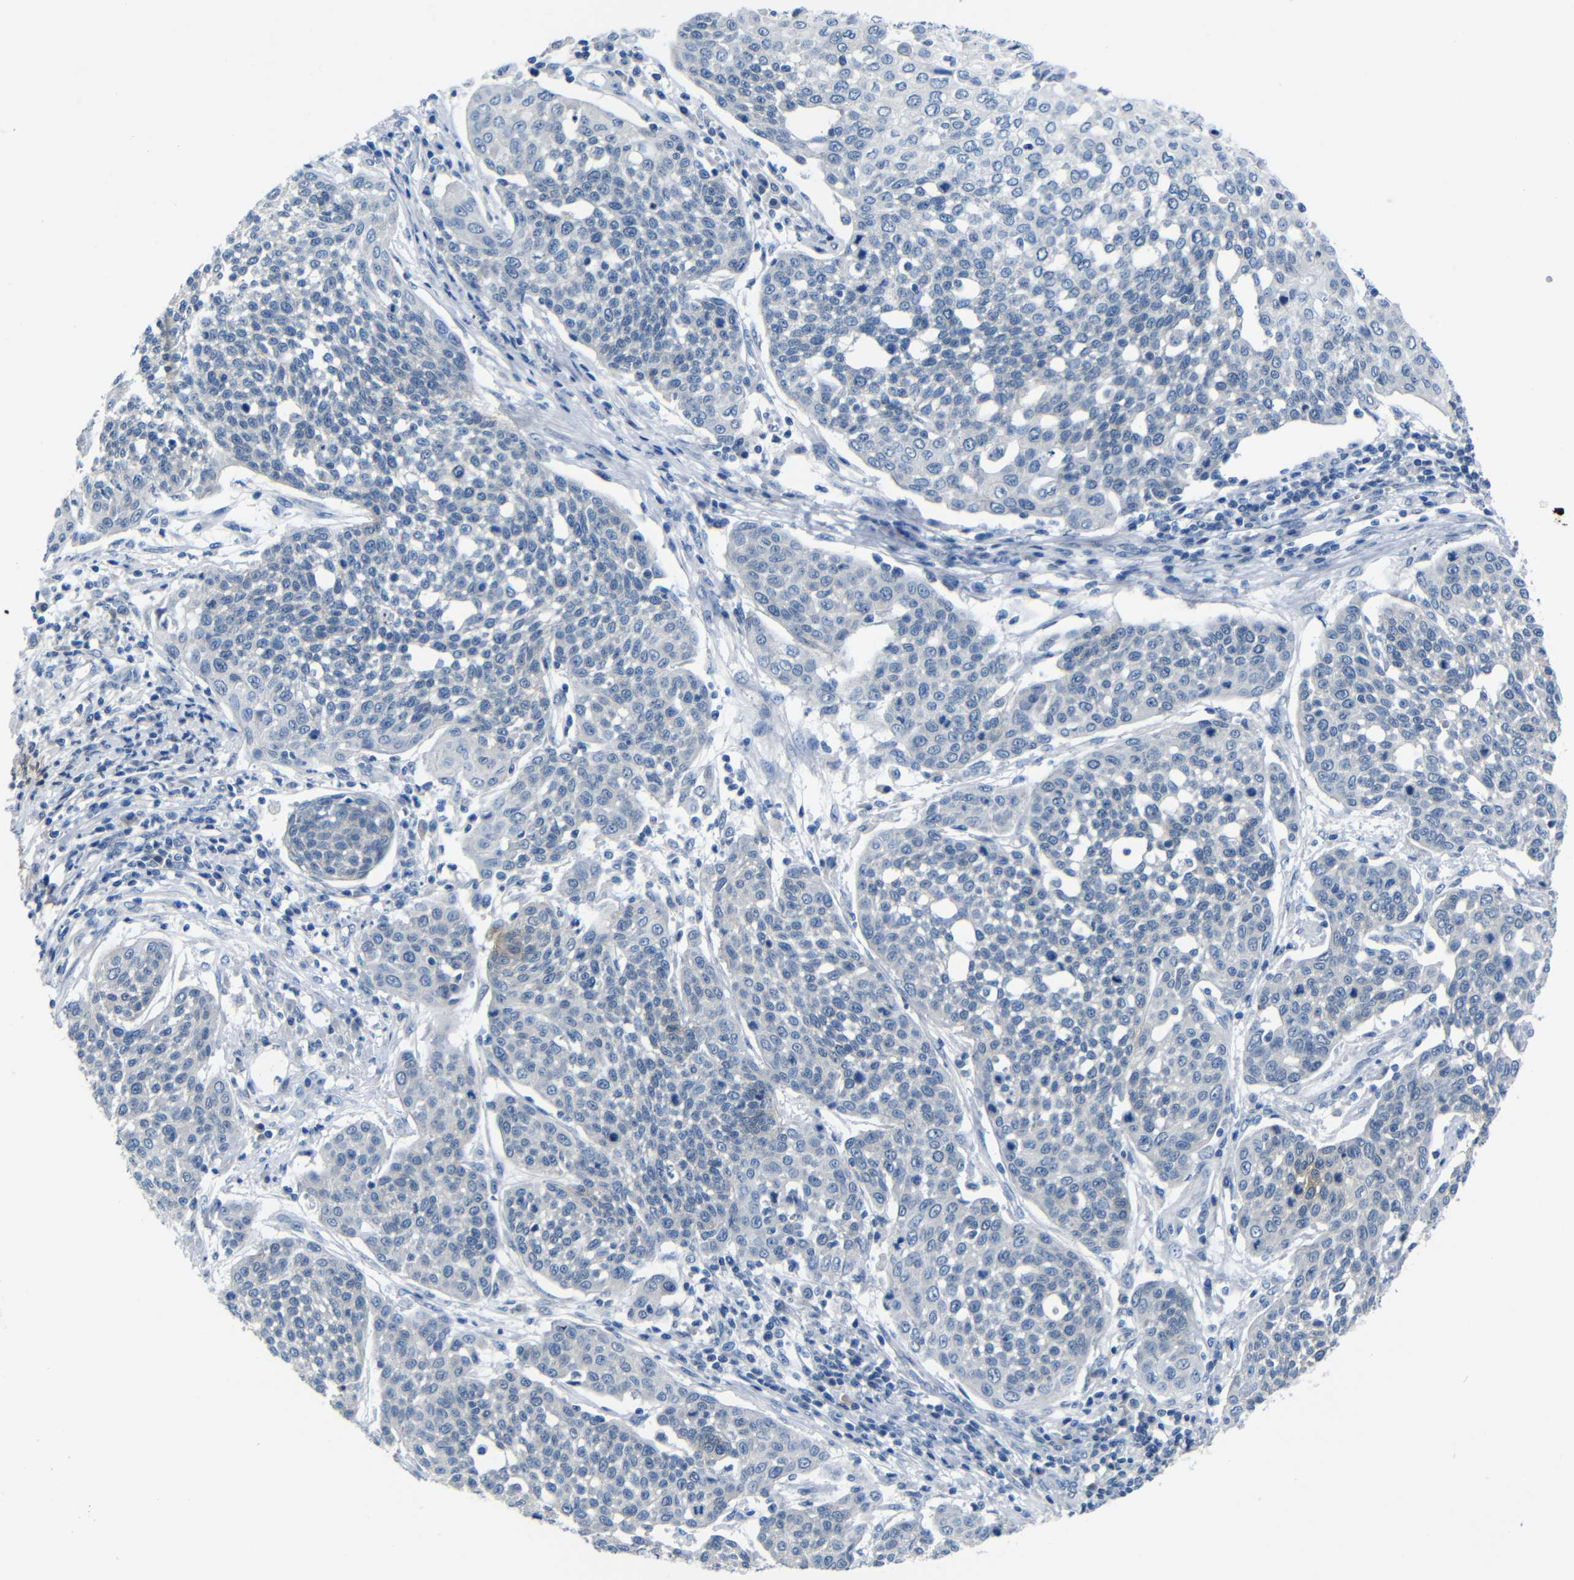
{"staining": {"intensity": "weak", "quantity": ">75%", "location": "cytoplasmic/membranous"}, "tissue": "cervical cancer", "cell_type": "Tumor cells", "image_type": "cancer", "snomed": [{"axis": "morphology", "description": "Squamous cell carcinoma, NOS"}, {"axis": "topography", "description": "Cervix"}], "caption": "Human cervical squamous cell carcinoma stained with a protein marker displays weak staining in tumor cells.", "gene": "ANK3", "patient": {"sex": "female", "age": 34}}